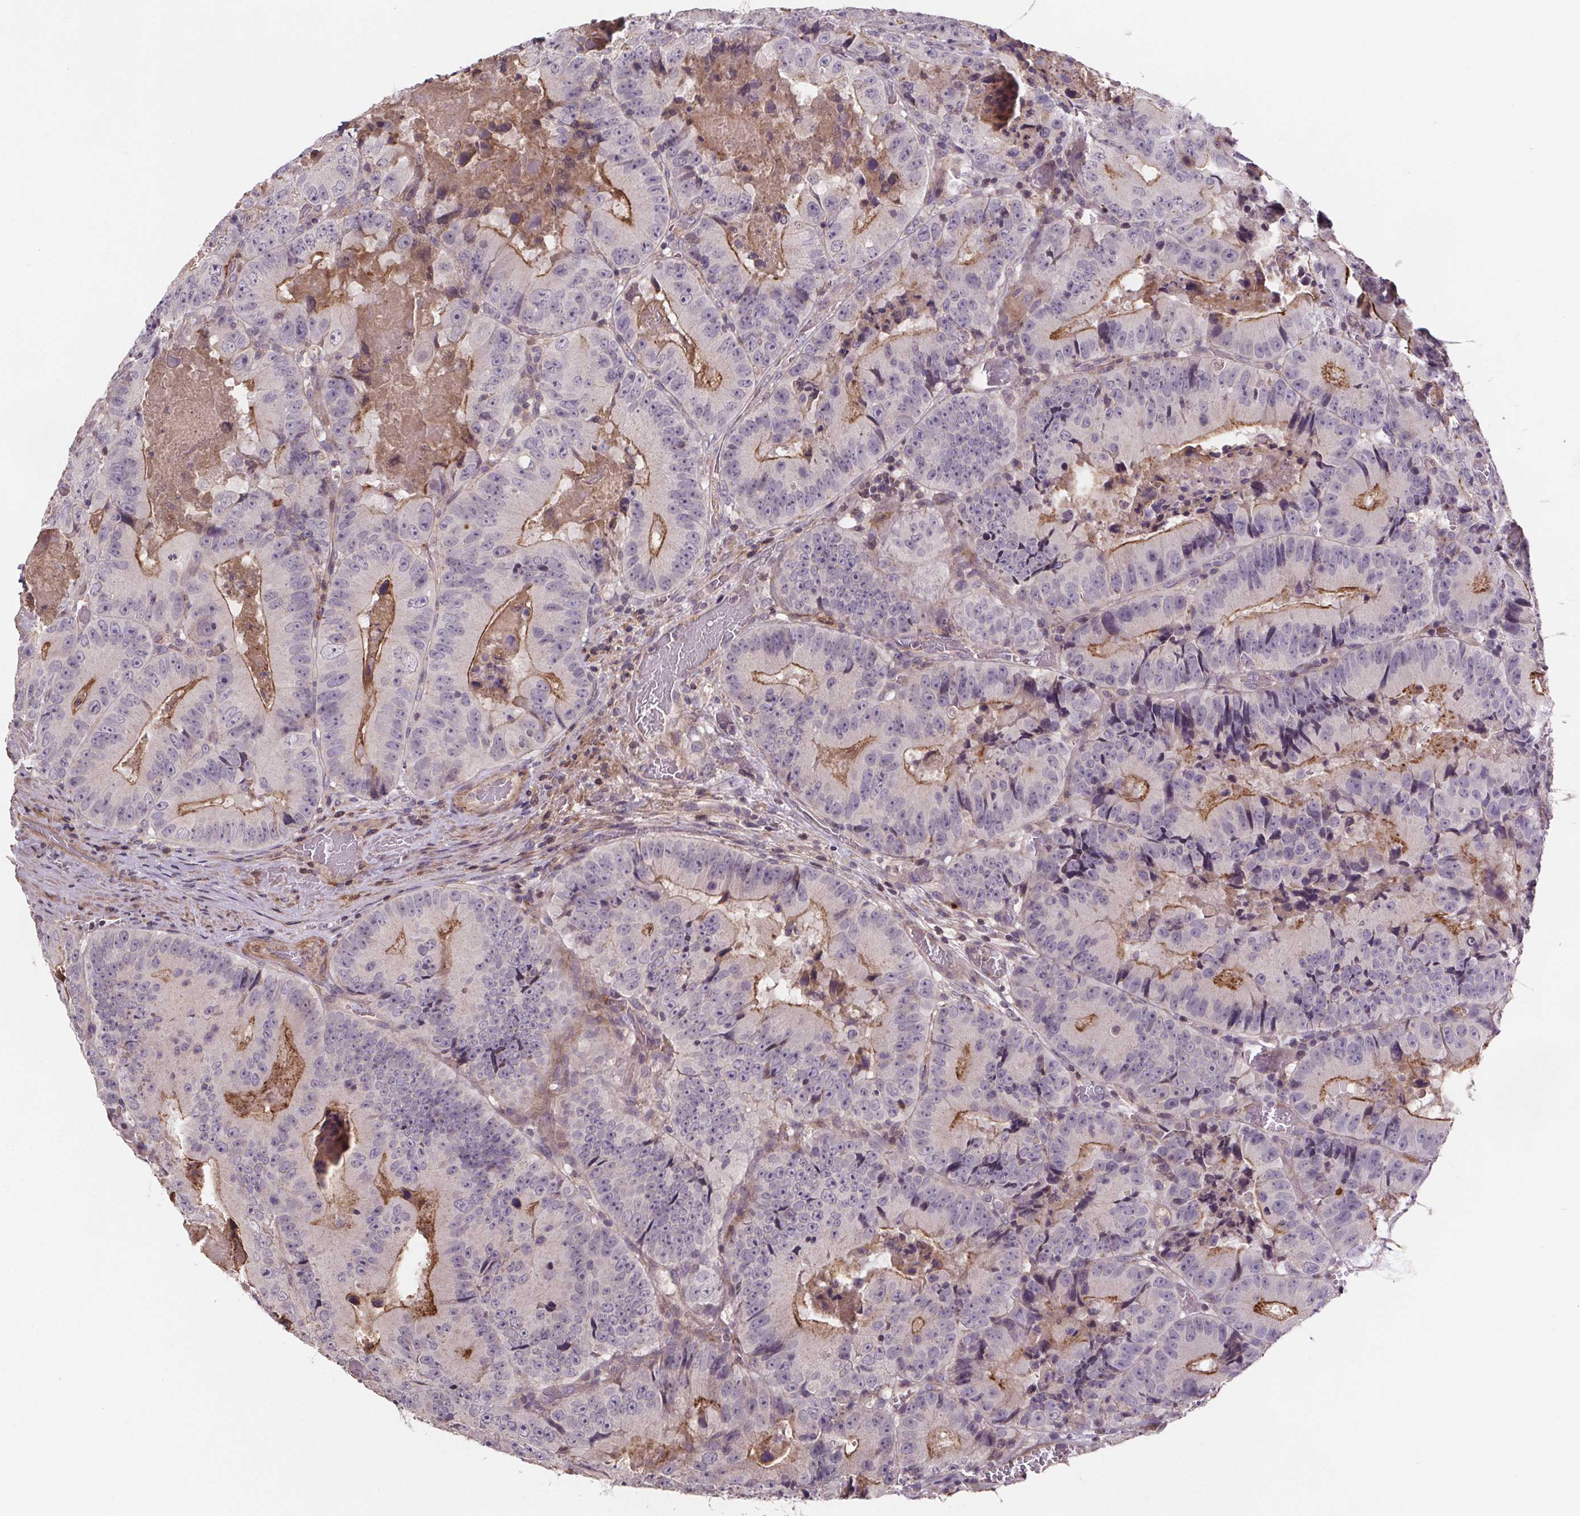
{"staining": {"intensity": "negative", "quantity": "none", "location": "none"}, "tissue": "colorectal cancer", "cell_type": "Tumor cells", "image_type": "cancer", "snomed": [{"axis": "morphology", "description": "Adenocarcinoma, NOS"}, {"axis": "topography", "description": "Colon"}], "caption": "This is an immunohistochemistry (IHC) histopathology image of colorectal cancer (adenocarcinoma). There is no expression in tumor cells.", "gene": "CLN3", "patient": {"sex": "female", "age": 86}}